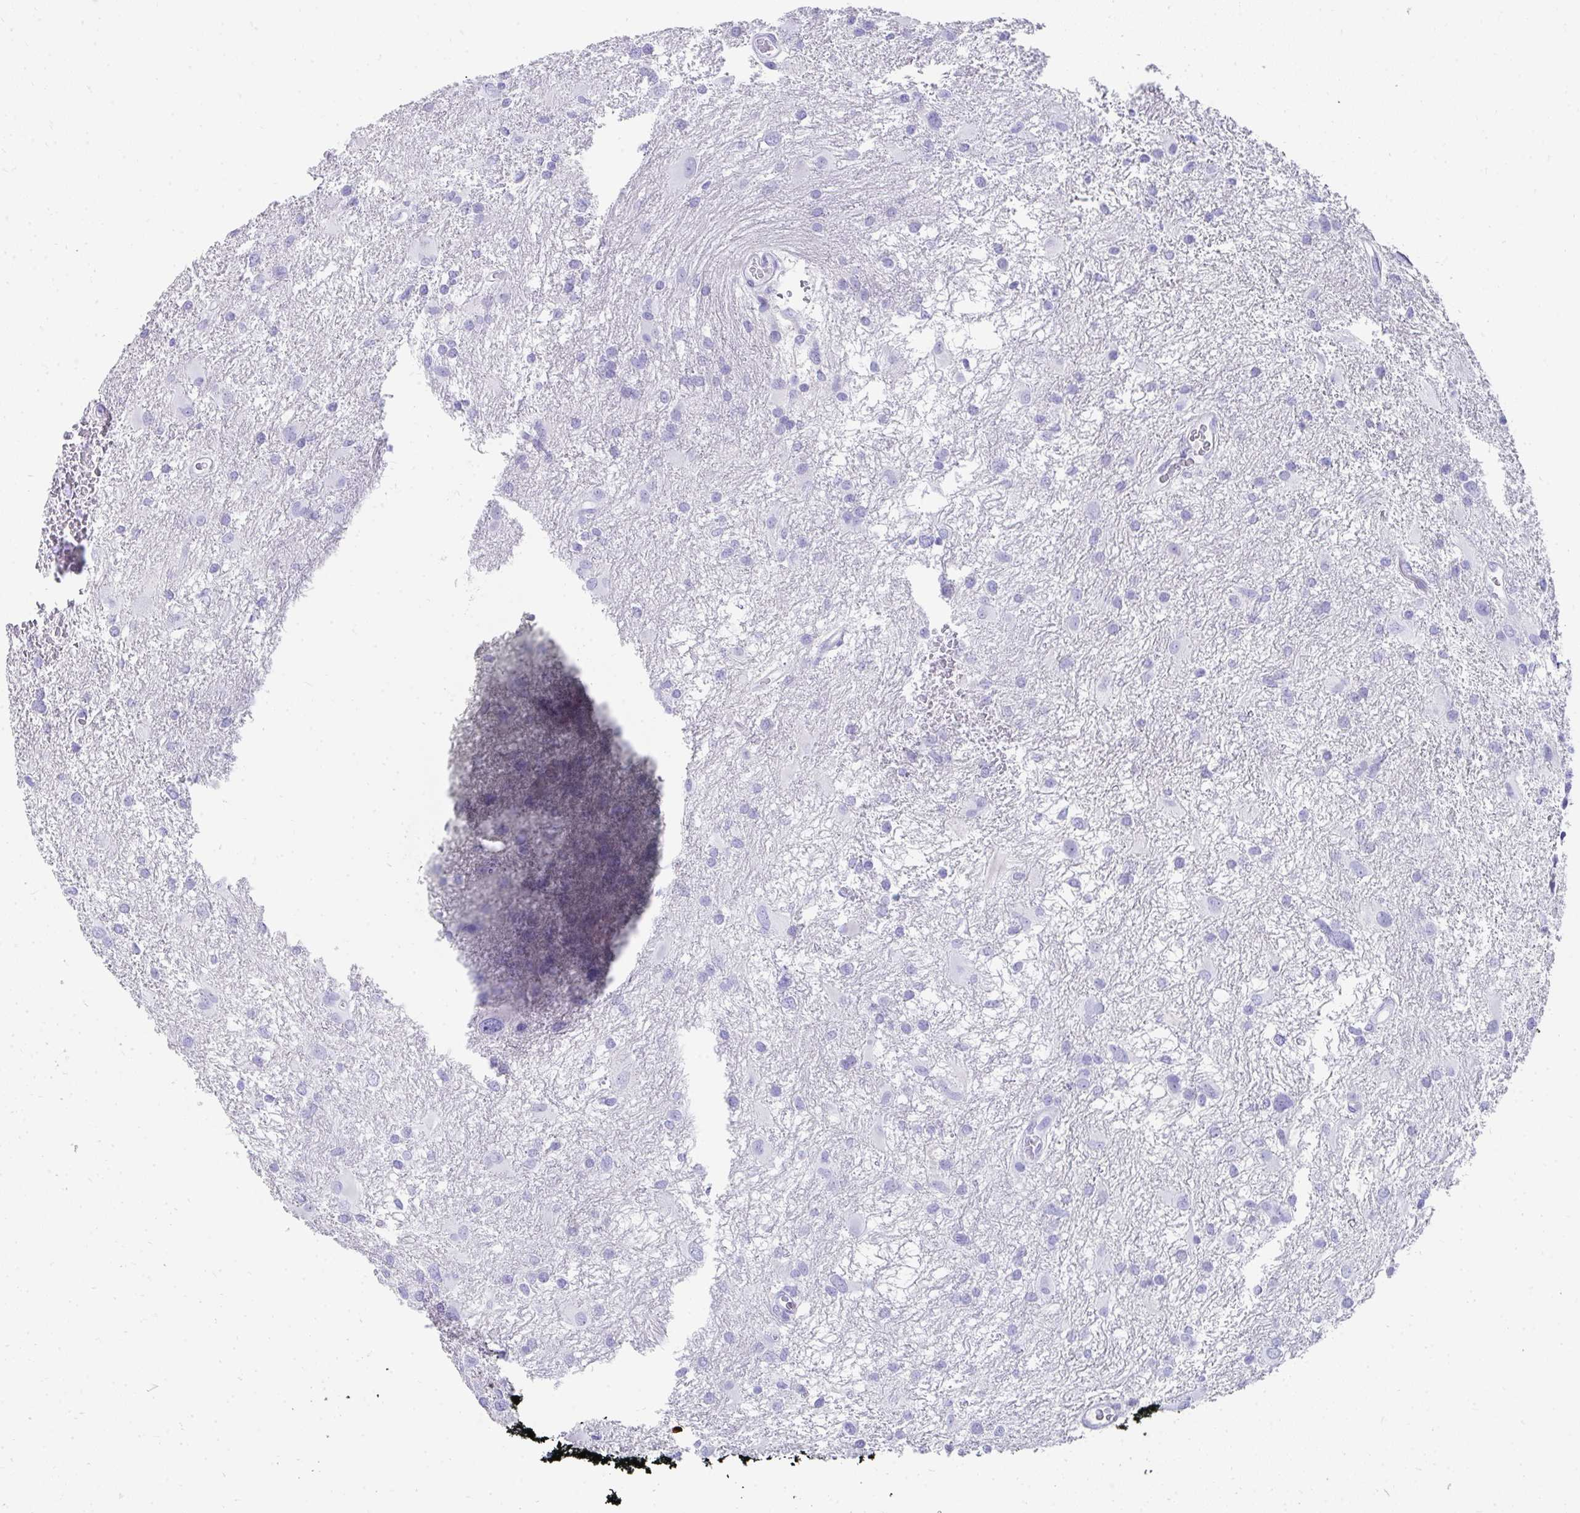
{"staining": {"intensity": "negative", "quantity": "none", "location": "none"}, "tissue": "glioma", "cell_type": "Tumor cells", "image_type": "cancer", "snomed": [{"axis": "morphology", "description": "Glioma, malignant, High grade"}, {"axis": "topography", "description": "Brain"}], "caption": "Immunohistochemistry (IHC) micrograph of human malignant glioma (high-grade) stained for a protein (brown), which shows no expression in tumor cells. (Stains: DAB immunohistochemistry (IHC) with hematoxylin counter stain, Microscopy: brightfield microscopy at high magnification).", "gene": "TNNT1", "patient": {"sex": "male", "age": 53}}